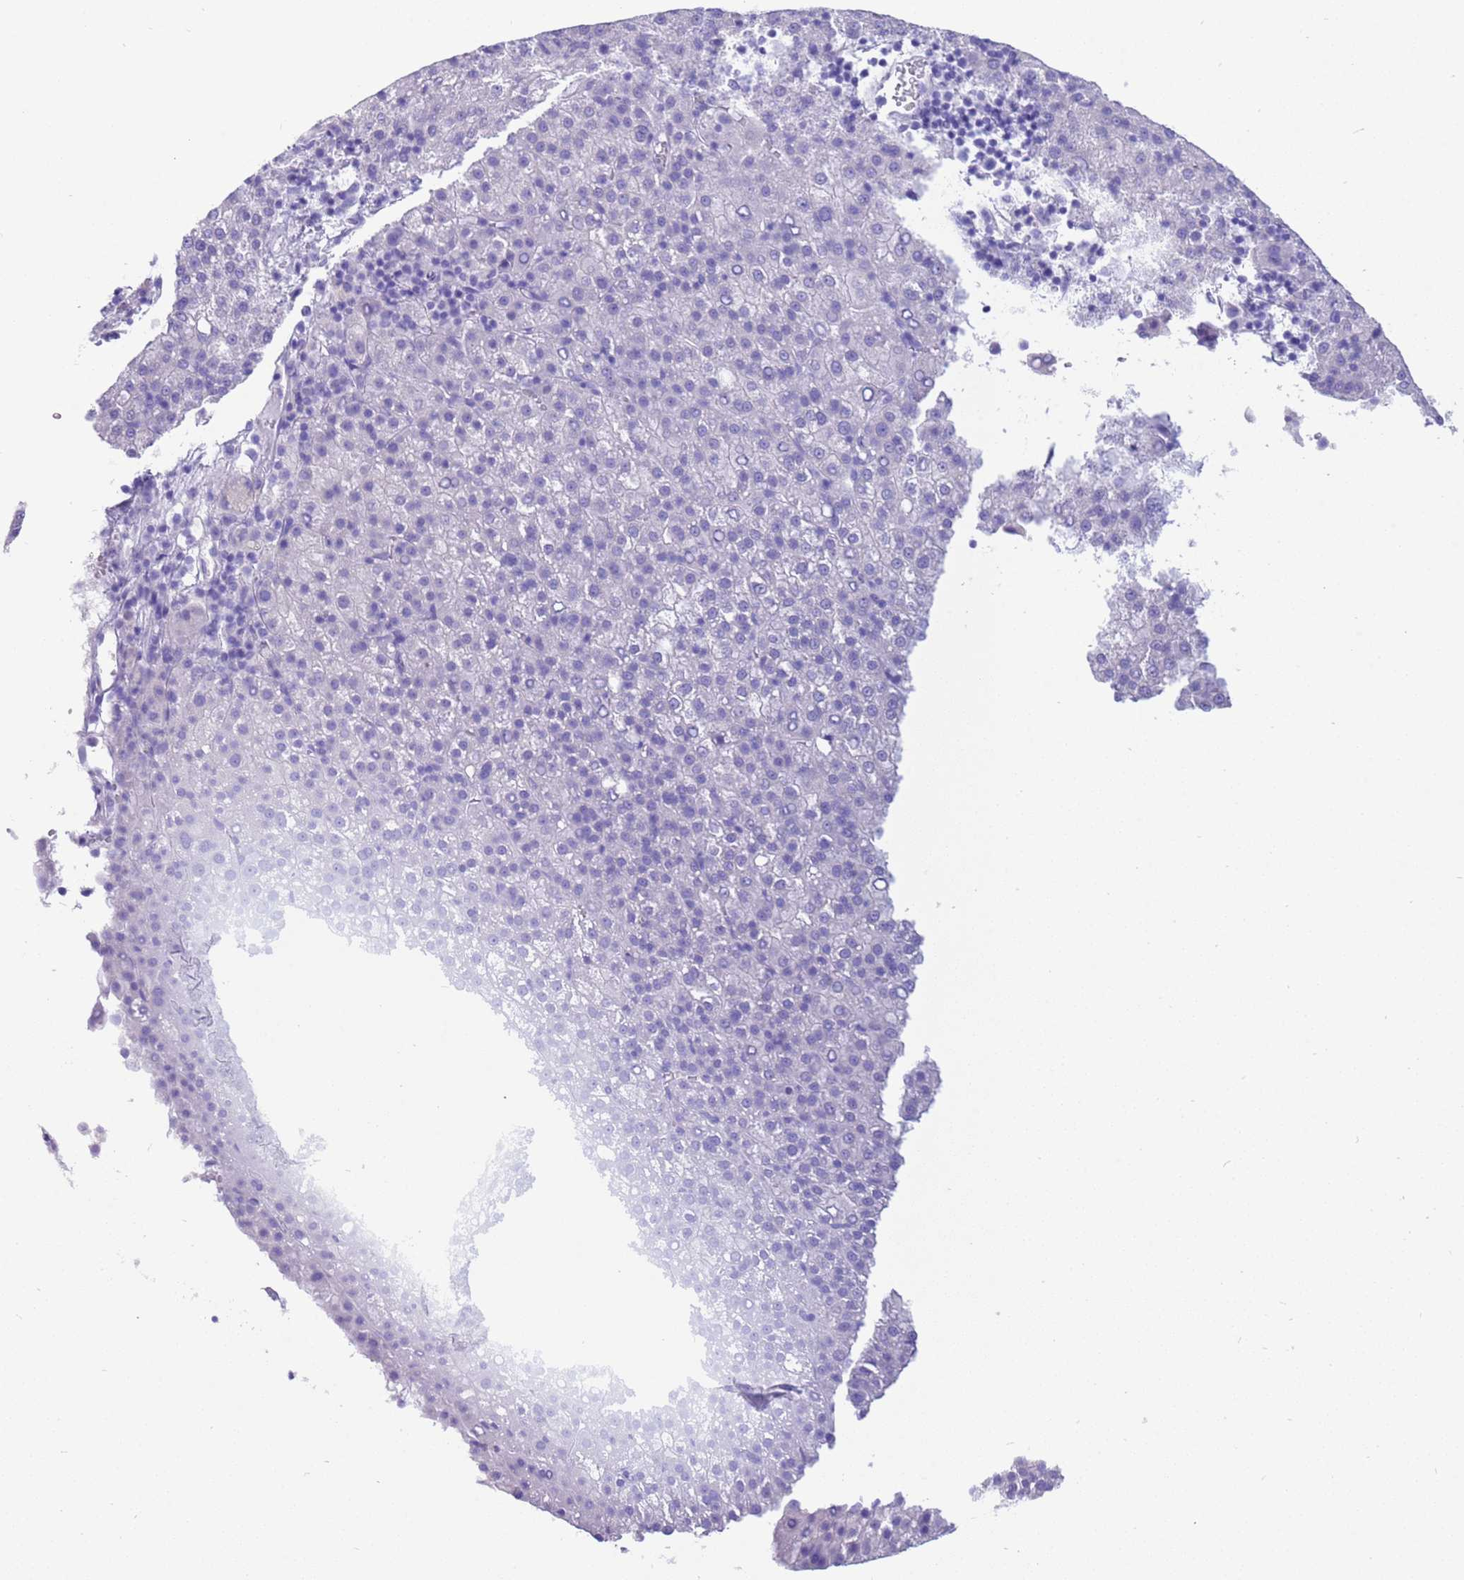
{"staining": {"intensity": "negative", "quantity": "none", "location": "none"}, "tissue": "liver cancer", "cell_type": "Tumor cells", "image_type": "cancer", "snomed": [{"axis": "morphology", "description": "Carcinoma, Hepatocellular, NOS"}, {"axis": "topography", "description": "Liver"}], "caption": "Hepatocellular carcinoma (liver) stained for a protein using immunohistochemistry (IHC) shows no positivity tumor cells.", "gene": "CPB1", "patient": {"sex": "female", "age": 58}}